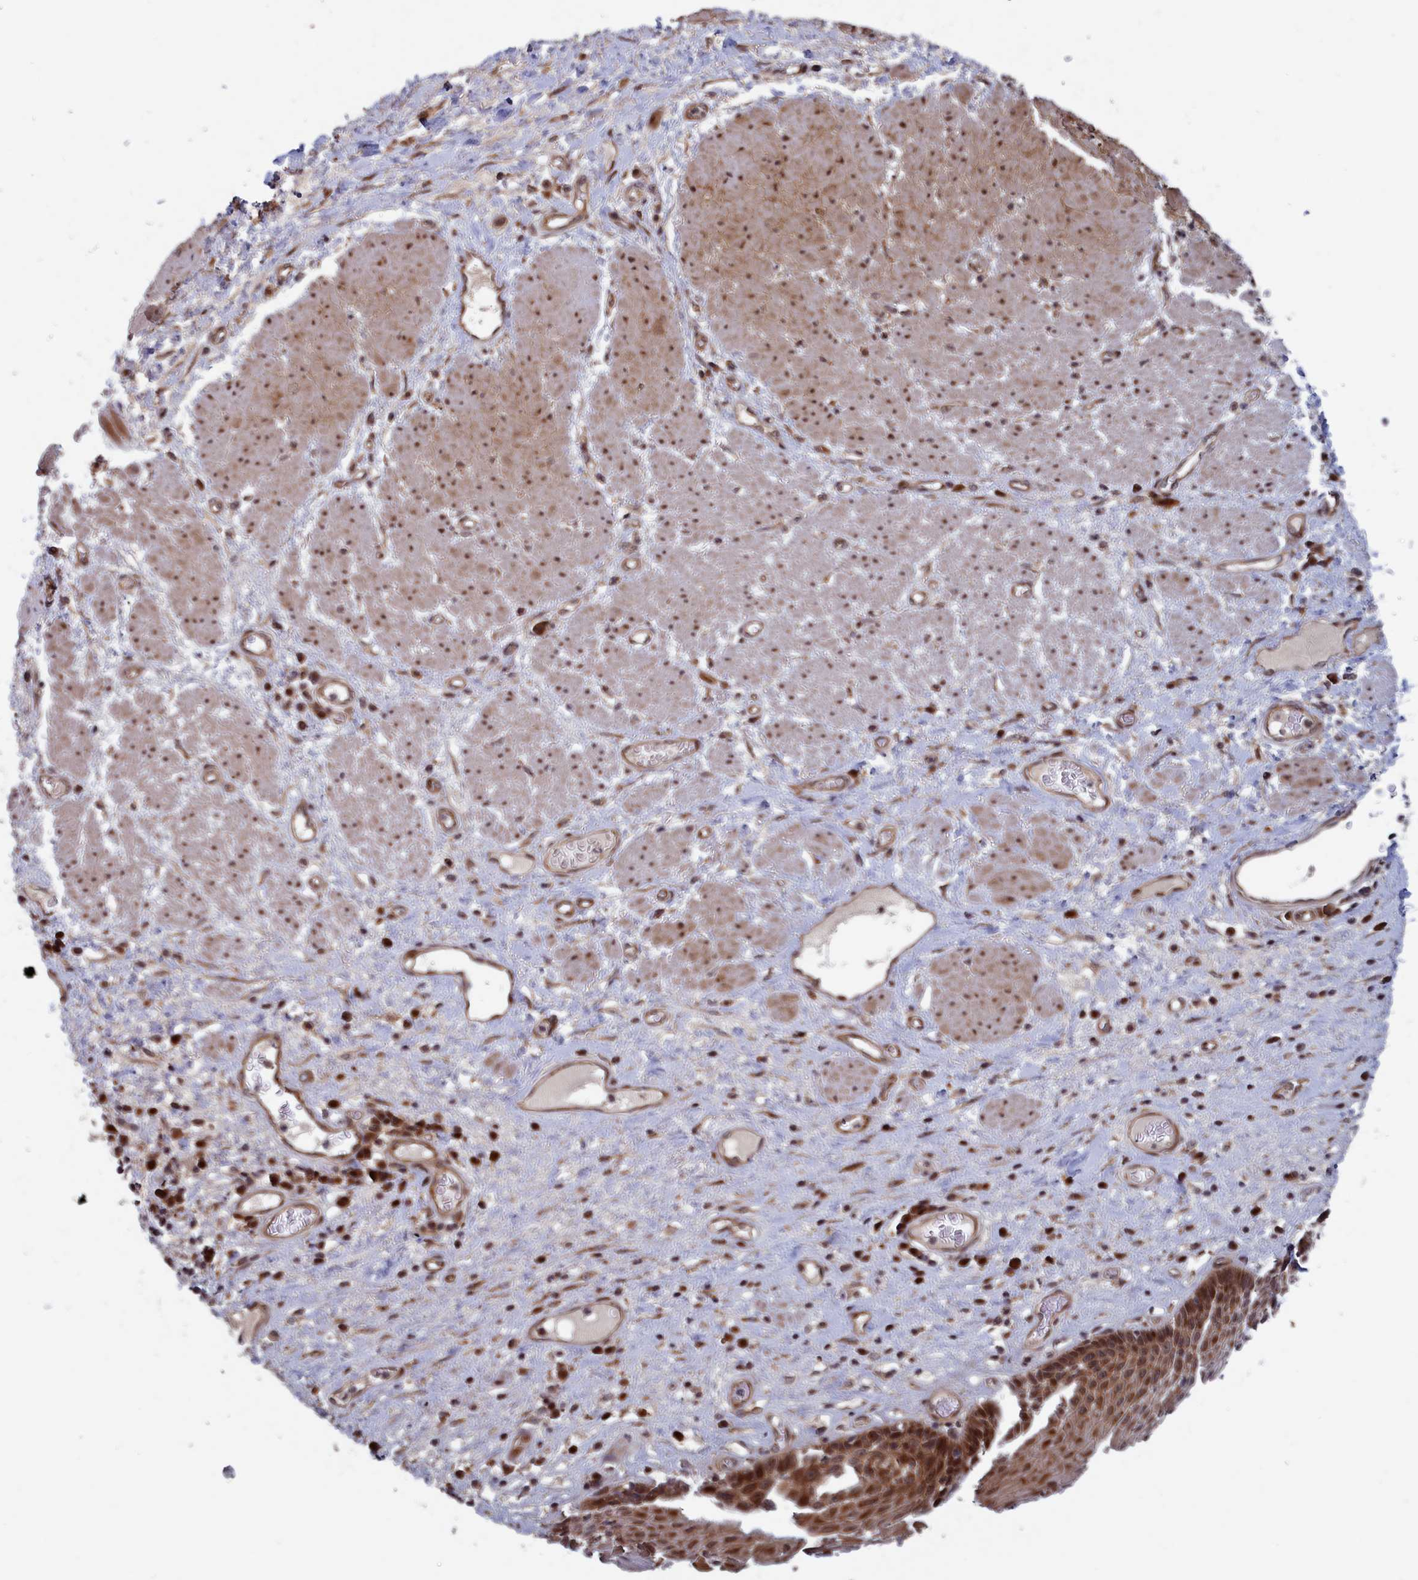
{"staining": {"intensity": "strong", "quantity": "25%-75%", "location": "cytoplasmic/membranous,nuclear"}, "tissue": "esophagus", "cell_type": "Squamous epithelial cells", "image_type": "normal", "snomed": [{"axis": "morphology", "description": "Normal tissue, NOS"}, {"axis": "morphology", "description": "Adenocarcinoma, NOS"}, {"axis": "topography", "description": "Esophagus"}], "caption": "Immunohistochemistry of normal esophagus reveals high levels of strong cytoplasmic/membranous,nuclear positivity in about 25%-75% of squamous epithelial cells.", "gene": "LSG1", "patient": {"sex": "male", "age": 62}}